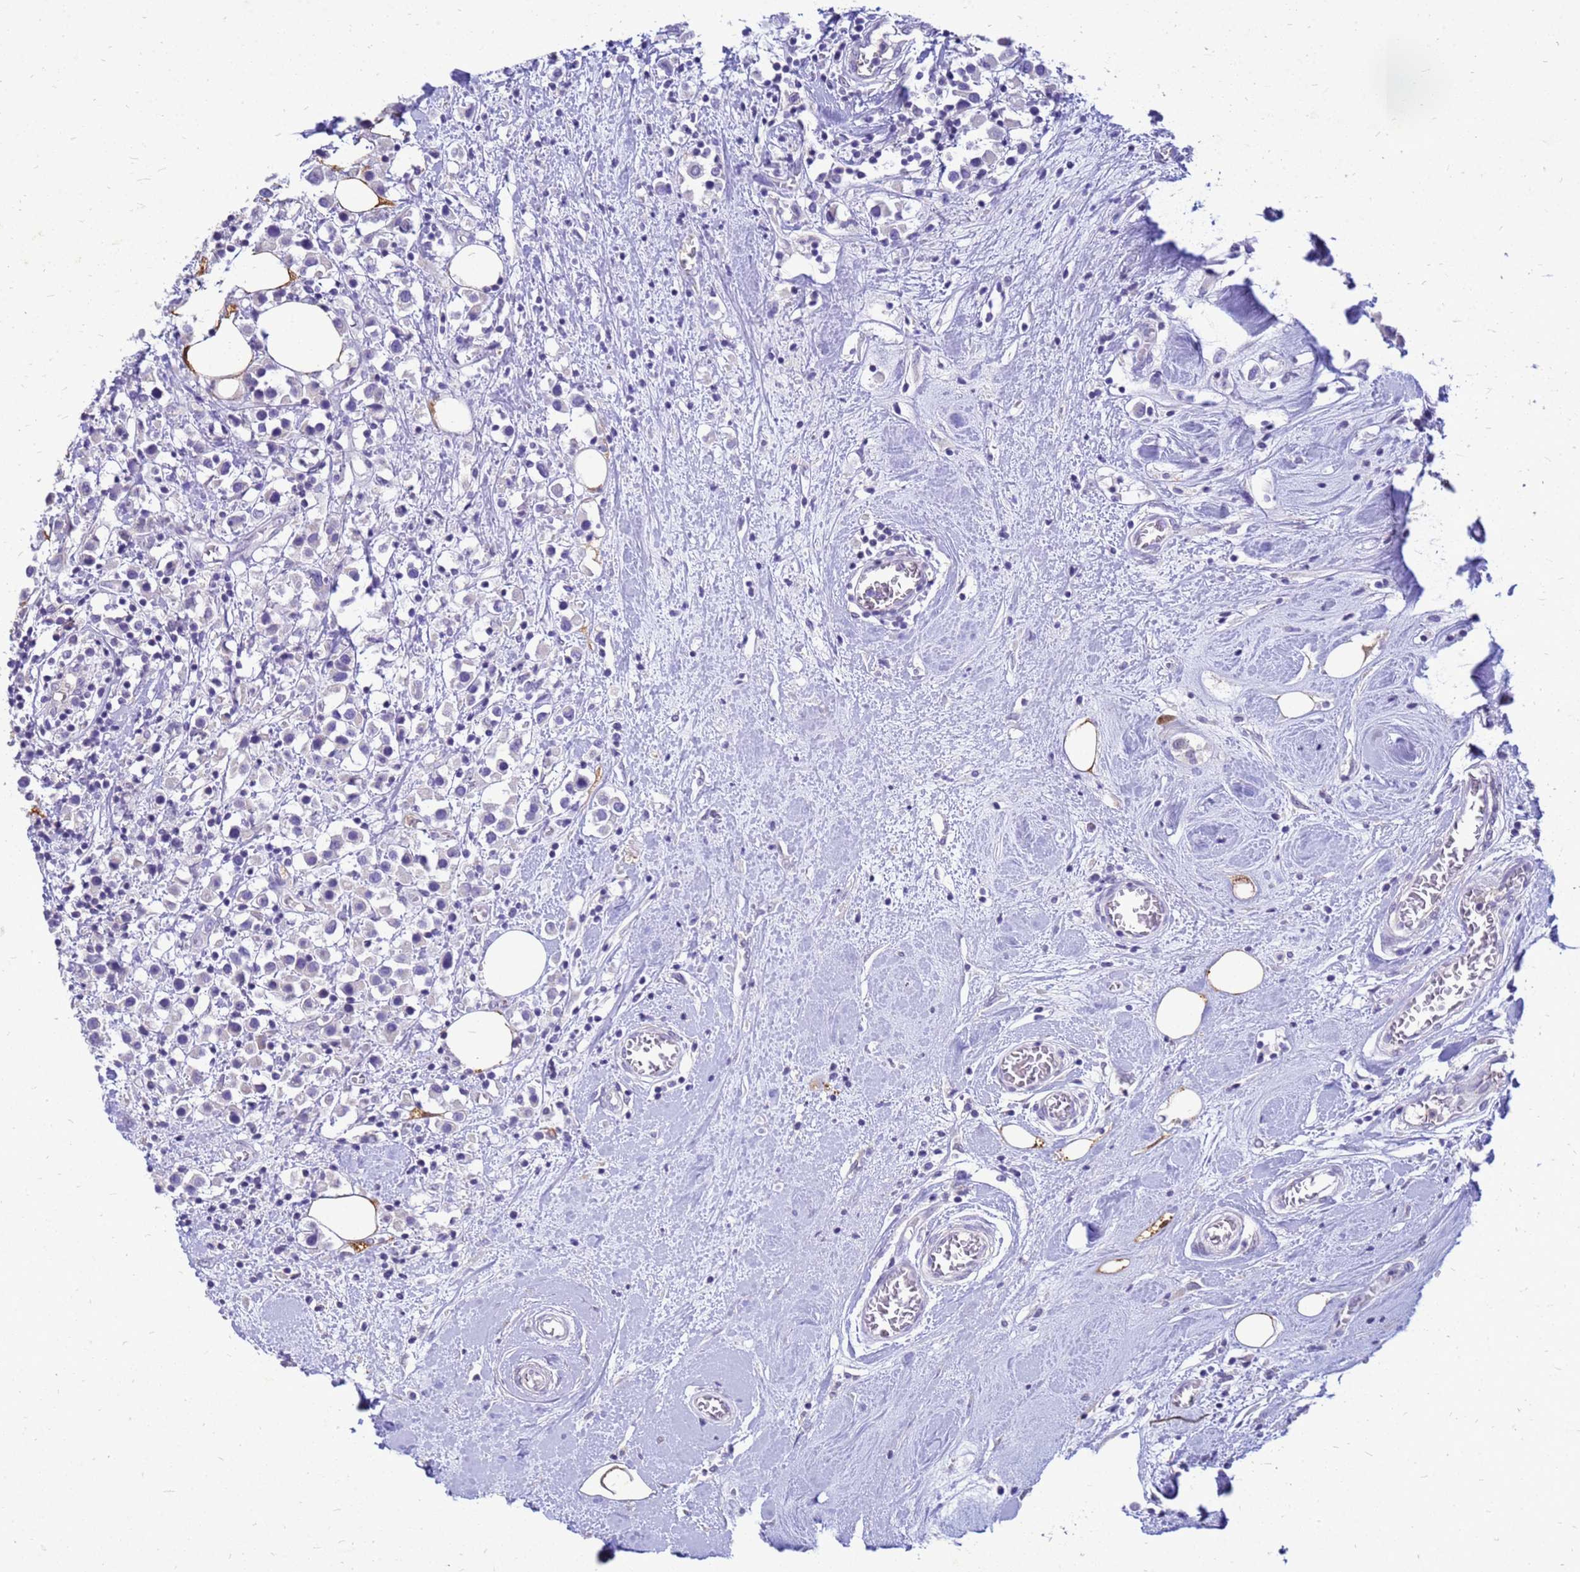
{"staining": {"intensity": "negative", "quantity": "none", "location": "none"}, "tissue": "breast cancer", "cell_type": "Tumor cells", "image_type": "cancer", "snomed": [{"axis": "morphology", "description": "Duct carcinoma"}, {"axis": "topography", "description": "Breast"}], "caption": "This is an IHC photomicrograph of breast intraductal carcinoma. There is no staining in tumor cells.", "gene": "AKR1C1", "patient": {"sex": "female", "age": 61}}